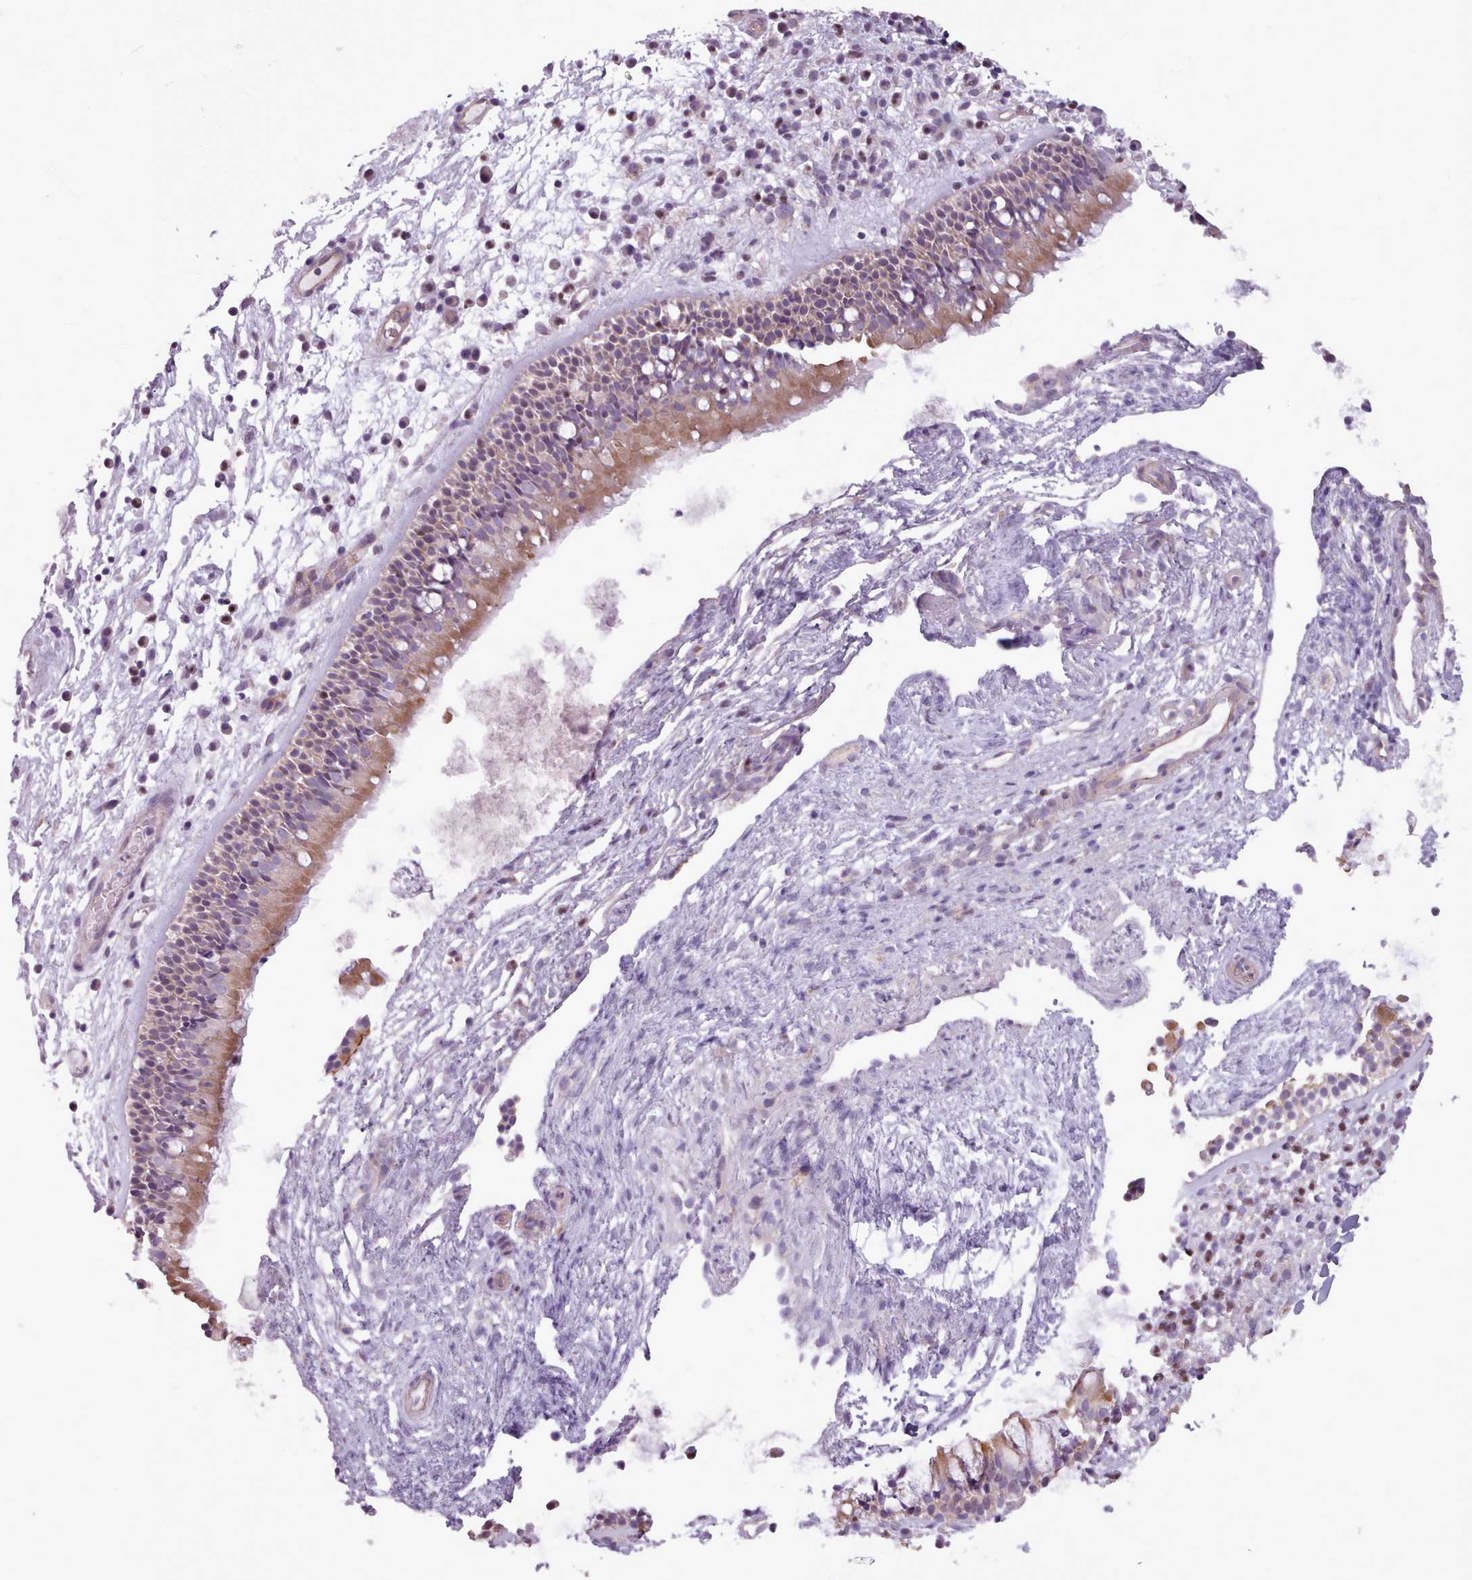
{"staining": {"intensity": "moderate", "quantity": "25%-75%", "location": "cytoplasmic/membranous"}, "tissue": "nasopharynx", "cell_type": "Respiratory epithelial cells", "image_type": "normal", "snomed": [{"axis": "morphology", "description": "Normal tissue, NOS"}, {"axis": "topography", "description": "Nasopharynx"}], "caption": "There is medium levels of moderate cytoplasmic/membranous staining in respiratory epithelial cells of benign nasopharynx, as demonstrated by immunohistochemical staining (brown color).", "gene": "SLURP1", "patient": {"sex": "male", "age": 63}}